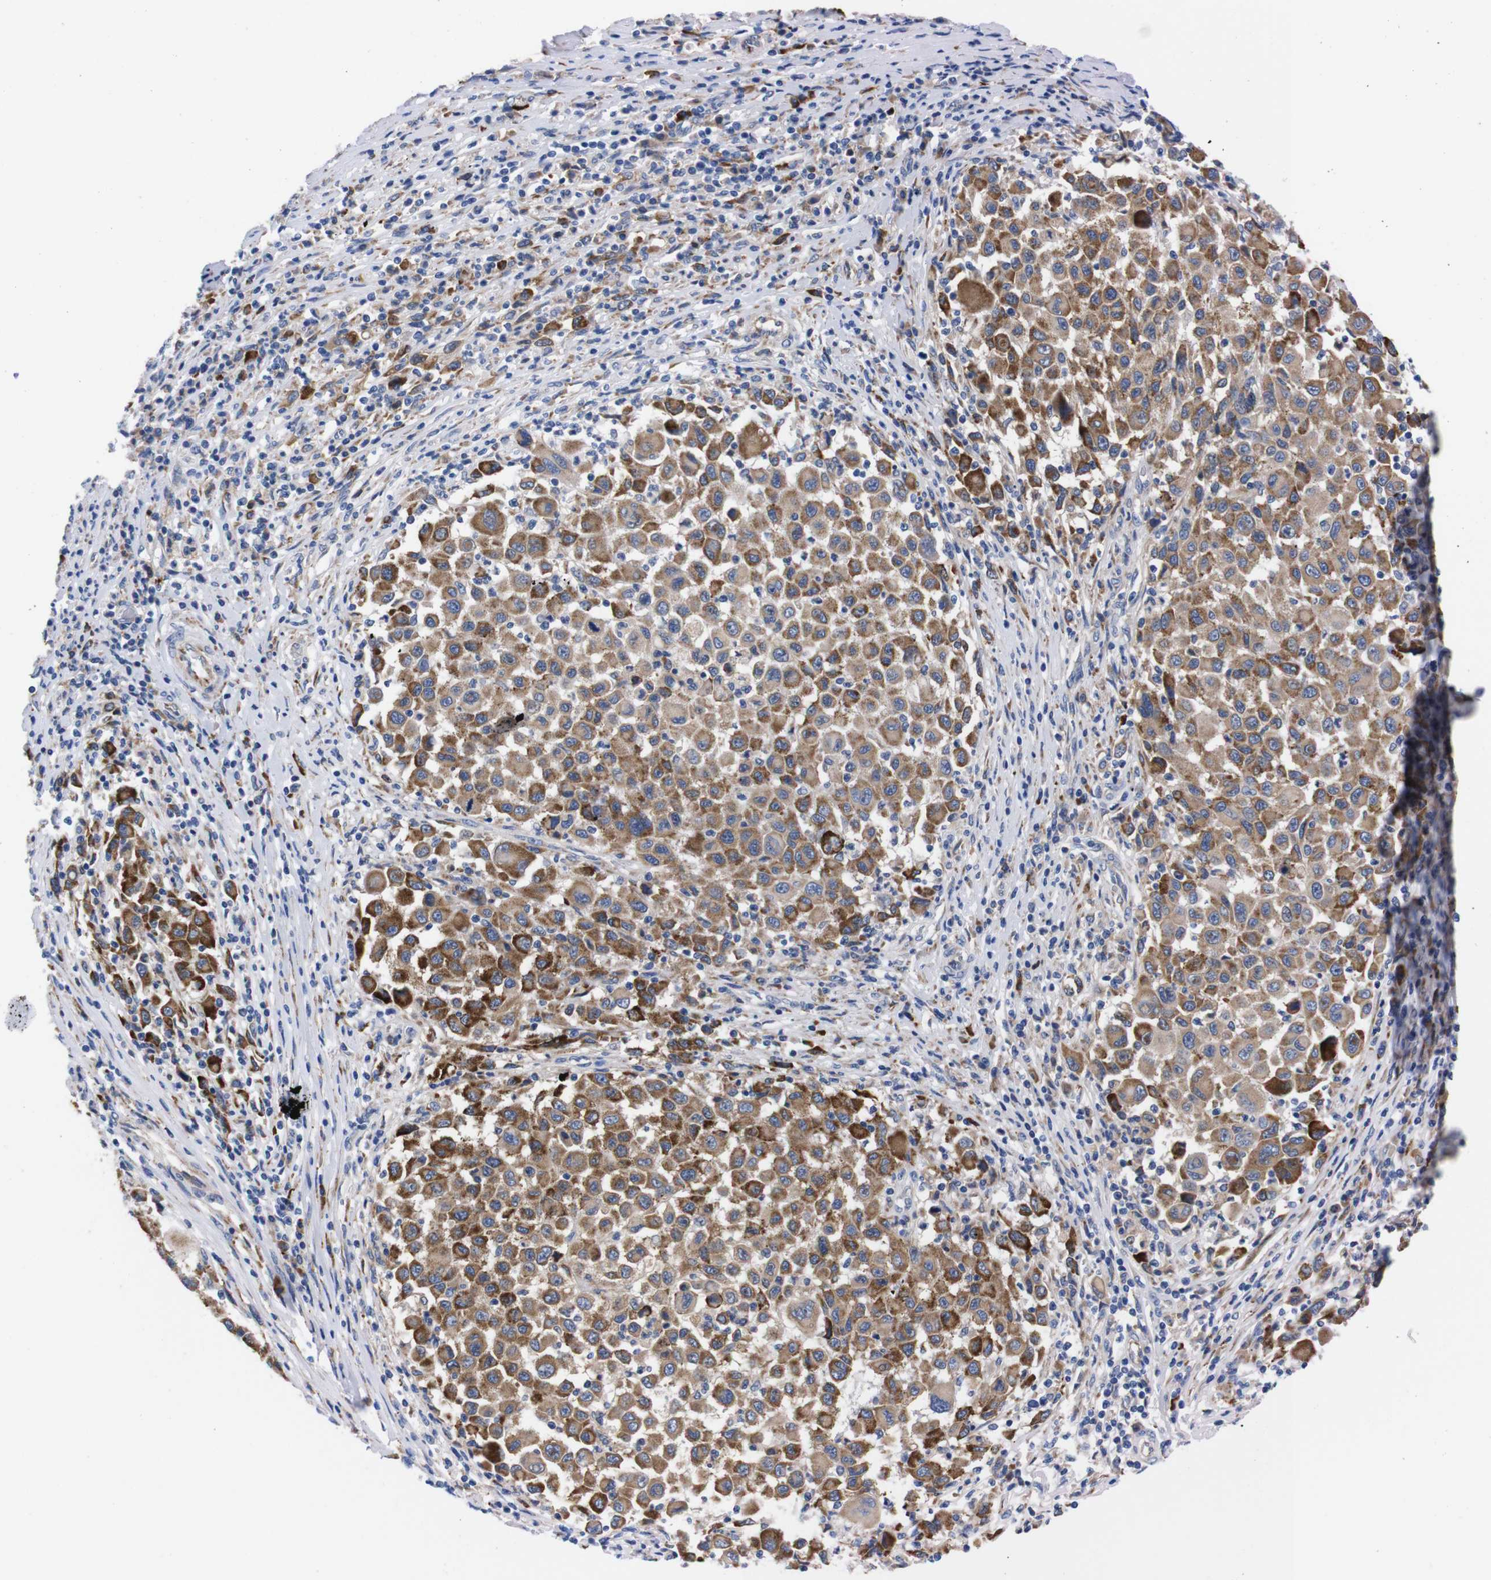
{"staining": {"intensity": "moderate", "quantity": ">75%", "location": "cytoplasmic/membranous"}, "tissue": "melanoma", "cell_type": "Tumor cells", "image_type": "cancer", "snomed": [{"axis": "morphology", "description": "Malignant melanoma, Metastatic site"}, {"axis": "topography", "description": "Lymph node"}], "caption": "Melanoma was stained to show a protein in brown. There is medium levels of moderate cytoplasmic/membranous positivity in about >75% of tumor cells. The staining was performed using DAB to visualize the protein expression in brown, while the nuclei were stained in blue with hematoxylin (Magnification: 20x).", "gene": "NEBL", "patient": {"sex": "male", "age": 61}}